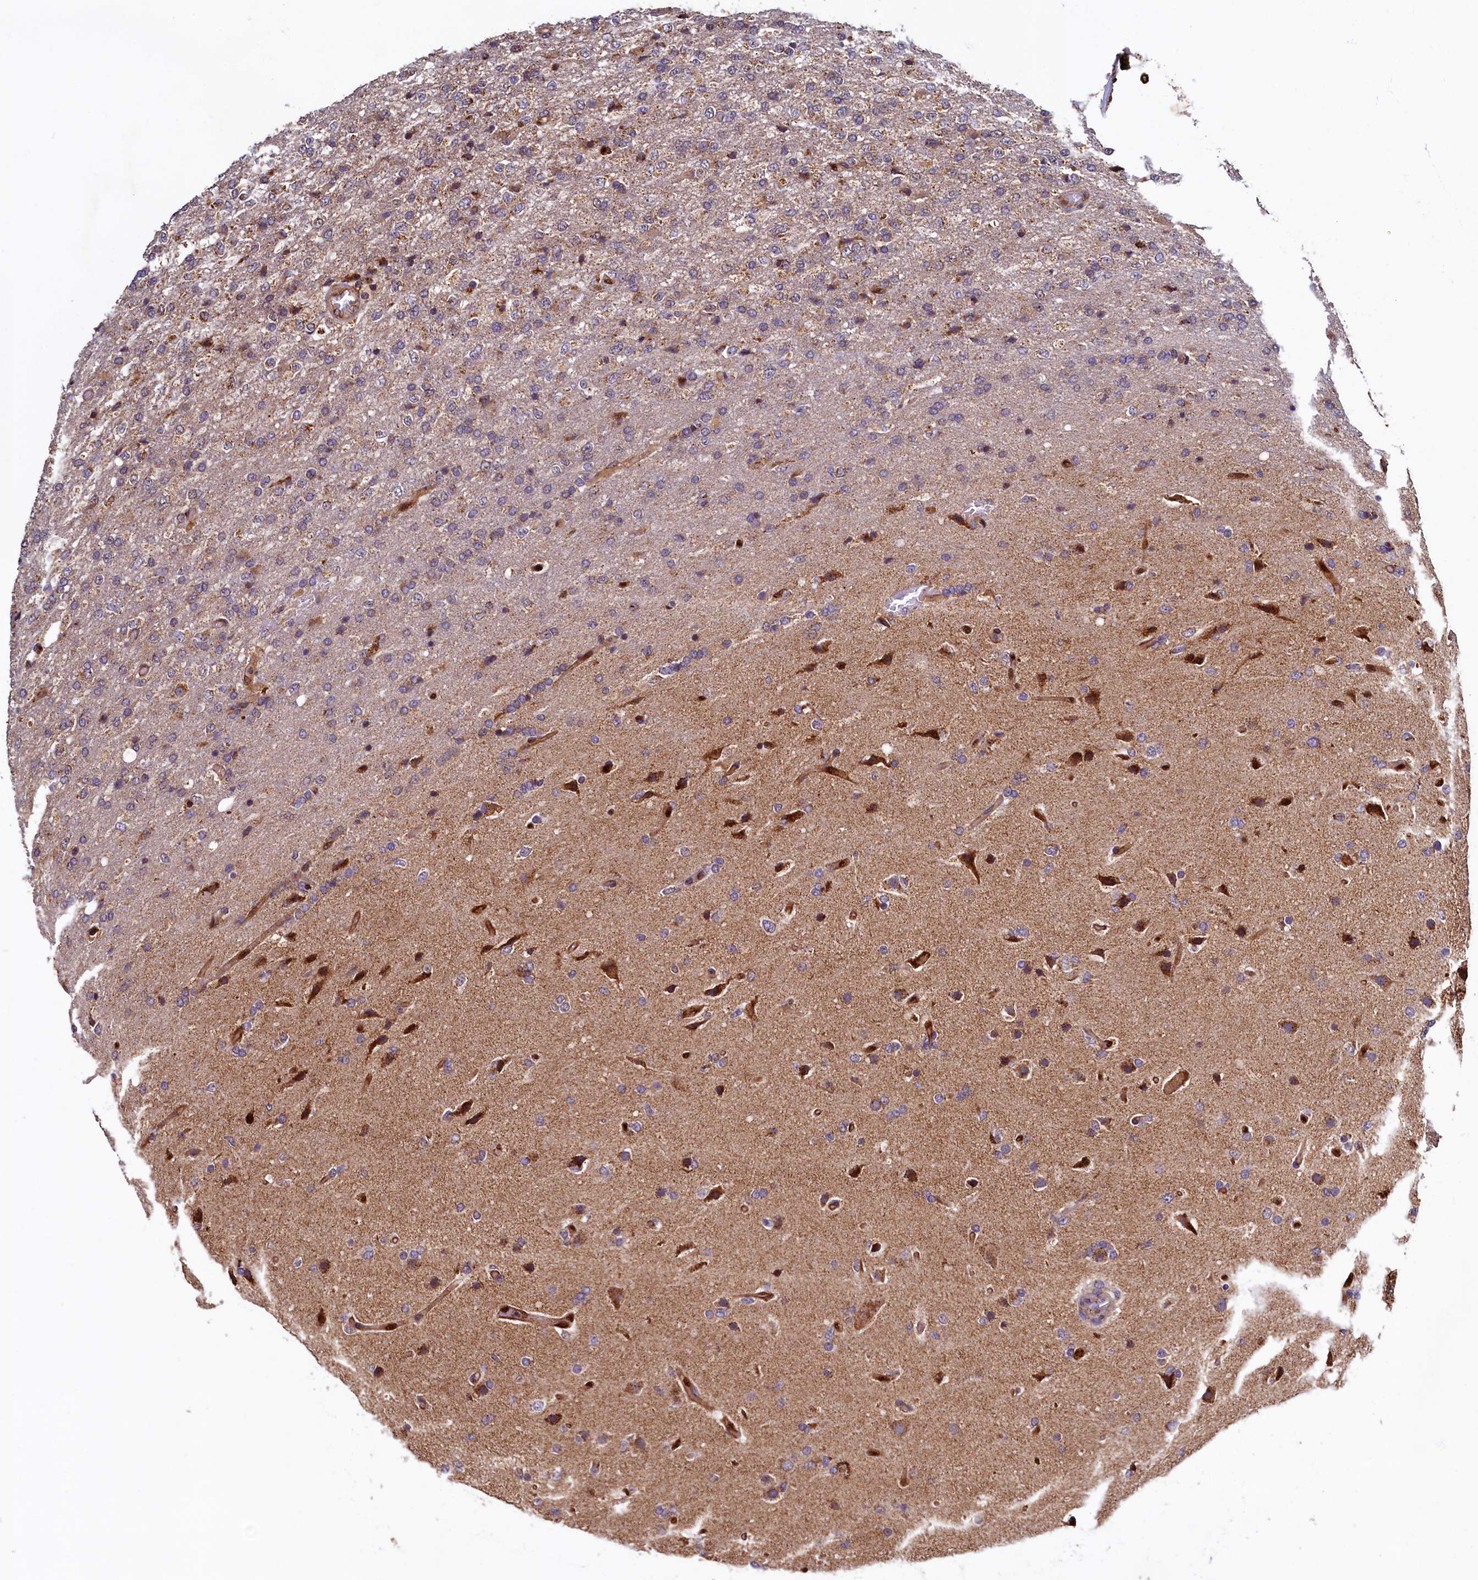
{"staining": {"intensity": "weak", "quantity": ">75%", "location": "cytoplasmic/membranous"}, "tissue": "glioma", "cell_type": "Tumor cells", "image_type": "cancer", "snomed": [{"axis": "morphology", "description": "Glioma, malignant, High grade"}, {"axis": "topography", "description": "Brain"}], "caption": "A brown stain labels weak cytoplasmic/membranous staining of a protein in human malignant glioma (high-grade) tumor cells.", "gene": "NCKAP5L", "patient": {"sex": "female", "age": 74}}